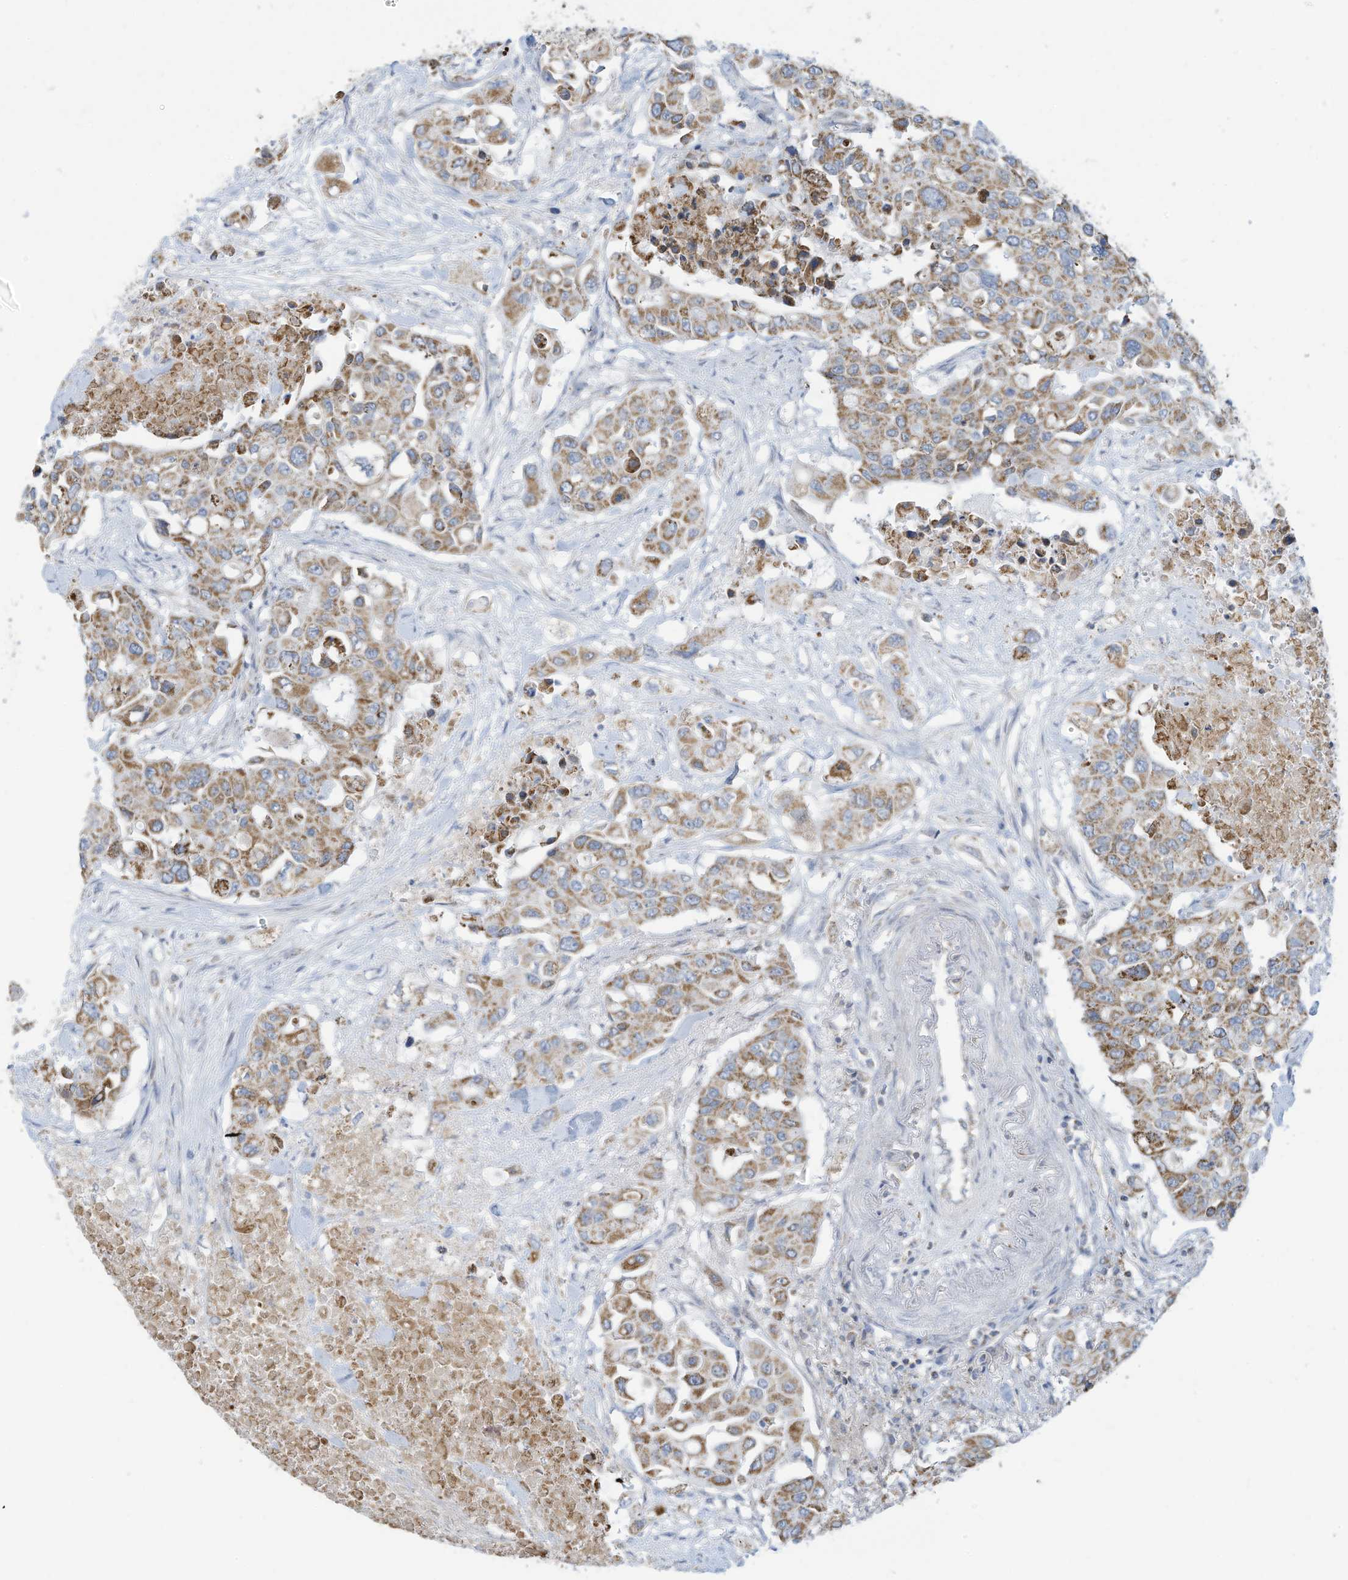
{"staining": {"intensity": "moderate", "quantity": ">75%", "location": "cytoplasmic/membranous"}, "tissue": "colorectal cancer", "cell_type": "Tumor cells", "image_type": "cancer", "snomed": [{"axis": "morphology", "description": "Adenocarcinoma, NOS"}, {"axis": "topography", "description": "Colon"}], "caption": "High-magnification brightfield microscopy of adenocarcinoma (colorectal) stained with DAB (3,3'-diaminobenzidine) (brown) and counterstained with hematoxylin (blue). tumor cells exhibit moderate cytoplasmic/membranous expression is appreciated in about>75% of cells. The staining is performed using DAB (3,3'-diaminobenzidine) brown chromogen to label protein expression. The nuclei are counter-stained blue using hematoxylin.", "gene": "NLN", "patient": {"sex": "male", "age": 77}}